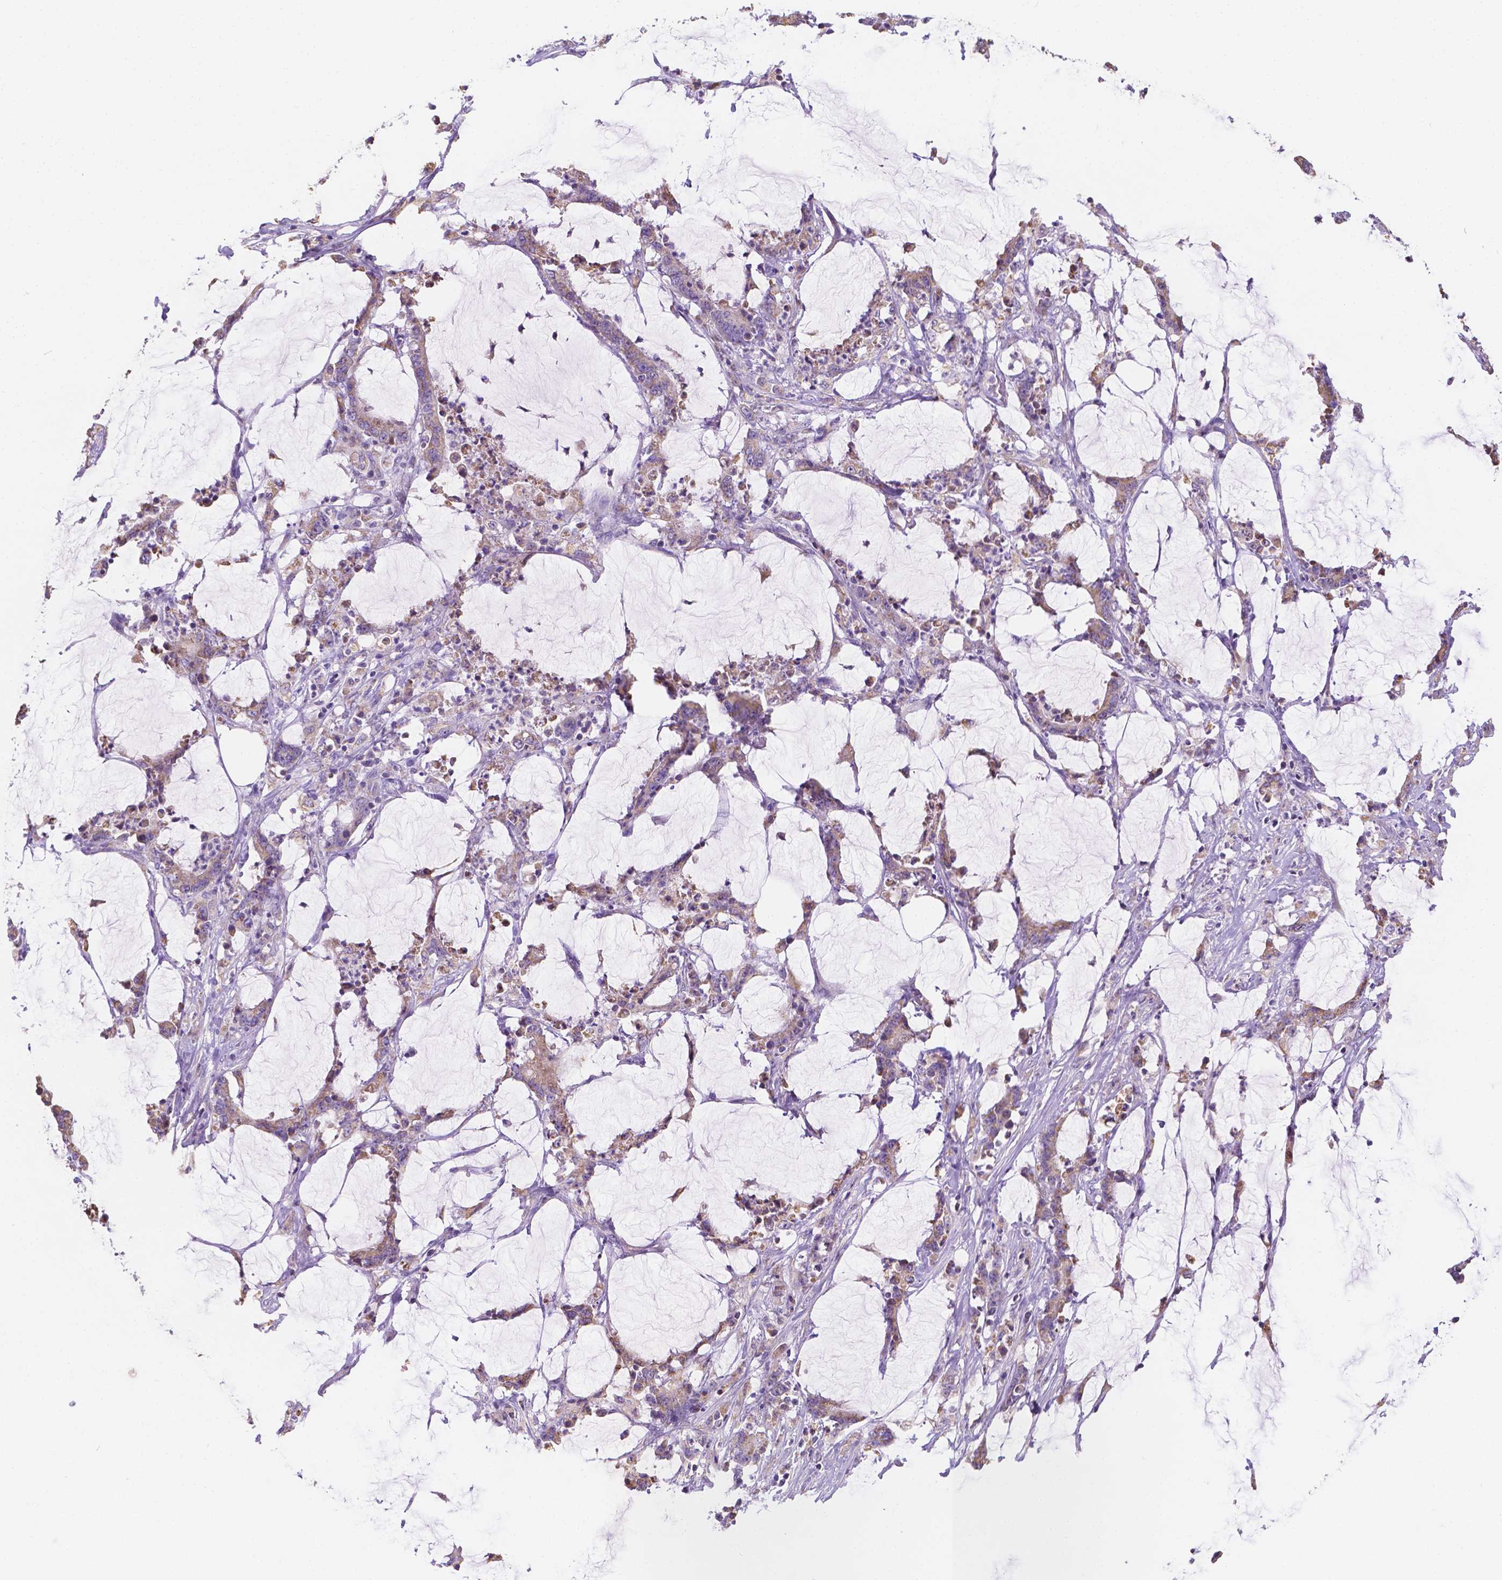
{"staining": {"intensity": "weak", "quantity": "<25%", "location": "cytoplasmic/membranous"}, "tissue": "stomach cancer", "cell_type": "Tumor cells", "image_type": "cancer", "snomed": [{"axis": "morphology", "description": "Adenocarcinoma, NOS"}, {"axis": "topography", "description": "Stomach, upper"}], "caption": "Stomach cancer was stained to show a protein in brown. There is no significant staining in tumor cells. The staining was performed using DAB to visualize the protein expression in brown, while the nuclei were stained in blue with hematoxylin (Magnification: 20x).", "gene": "TMEM130", "patient": {"sex": "male", "age": 68}}